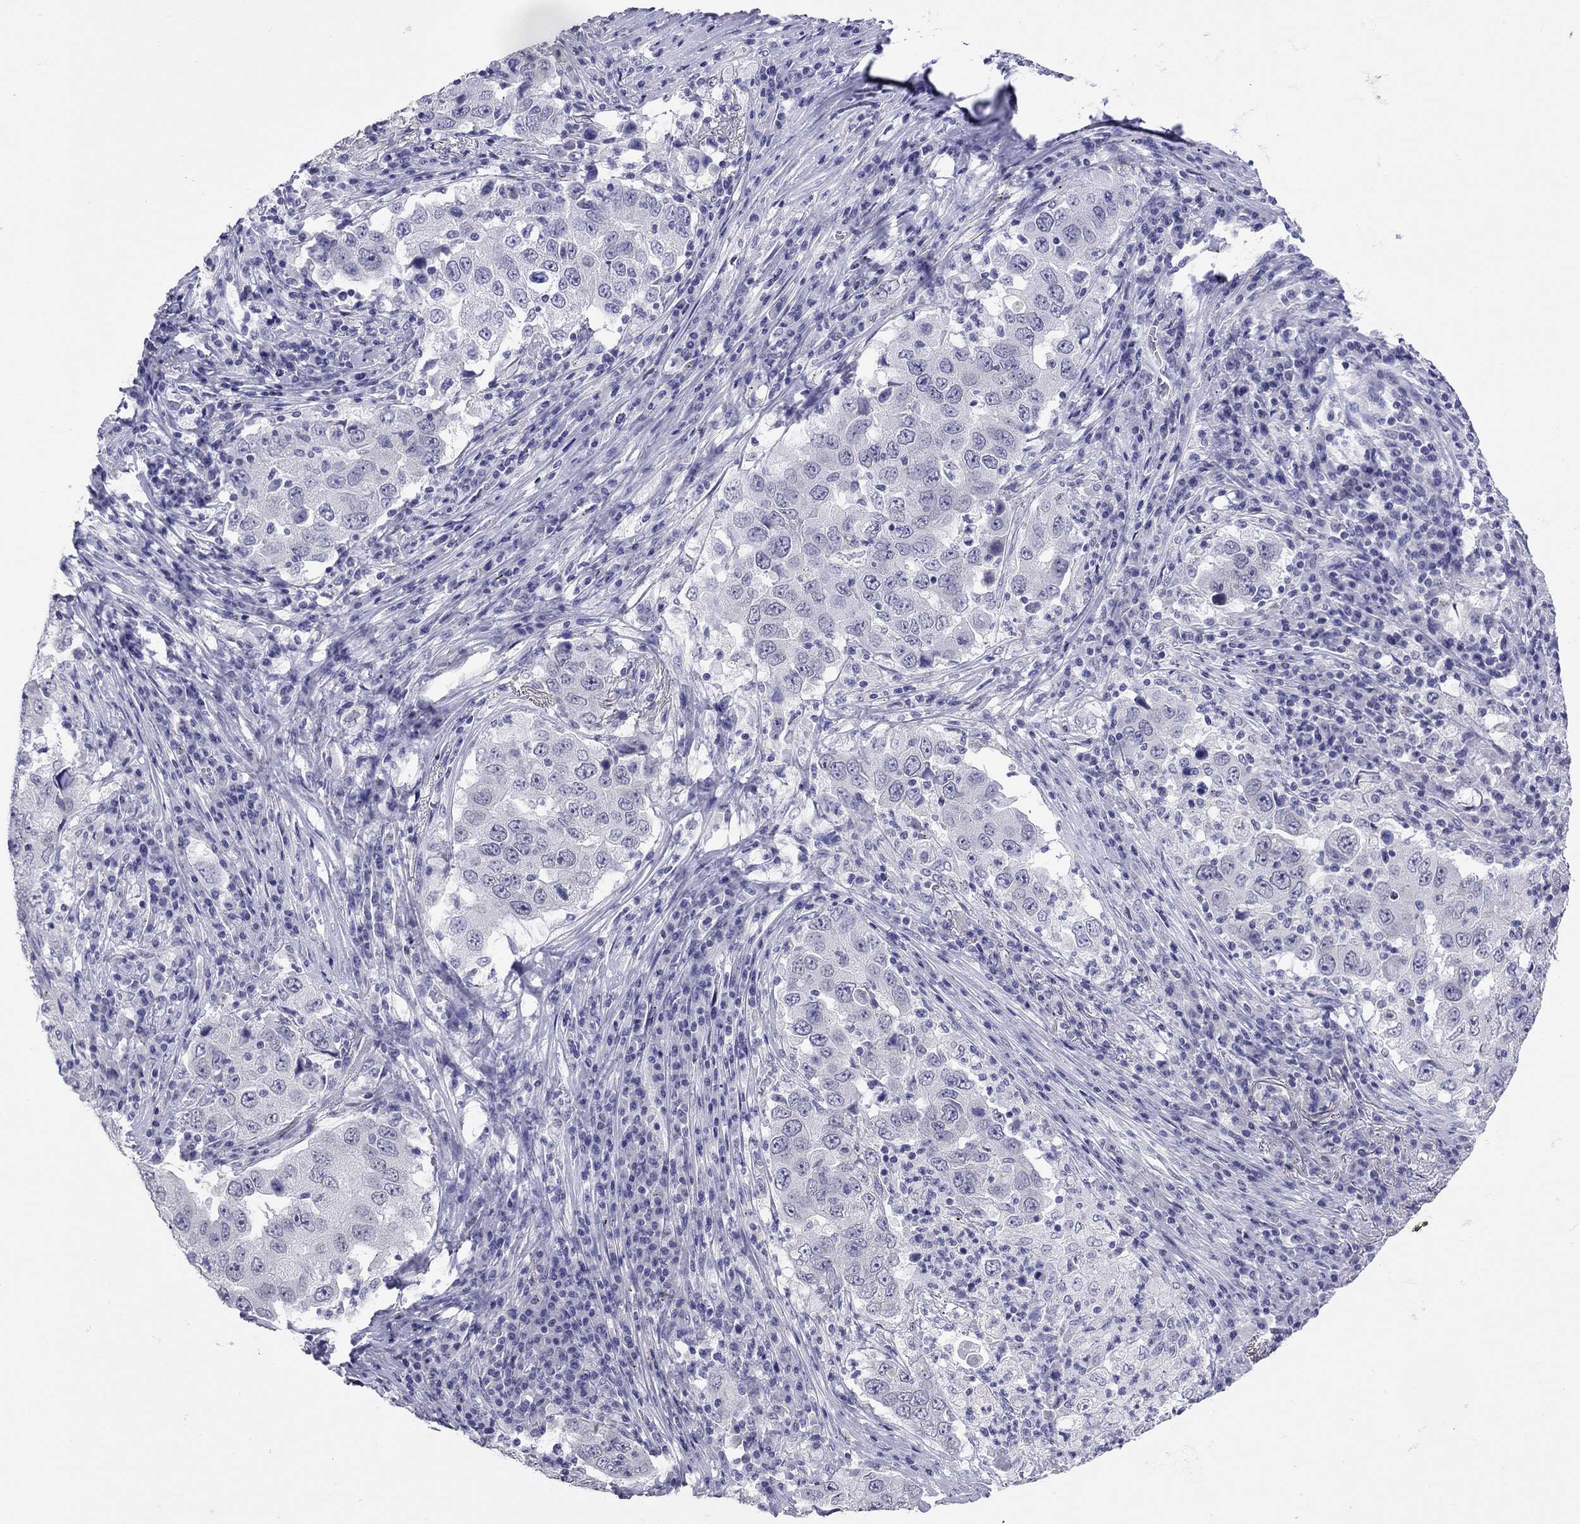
{"staining": {"intensity": "negative", "quantity": "none", "location": "none"}, "tissue": "lung cancer", "cell_type": "Tumor cells", "image_type": "cancer", "snomed": [{"axis": "morphology", "description": "Adenocarcinoma, NOS"}, {"axis": "topography", "description": "Lung"}], "caption": "Protein analysis of adenocarcinoma (lung) shows no significant expression in tumor cells.", "gene": "ARMC12", "patient": {"sex": "male", "age": 73}}